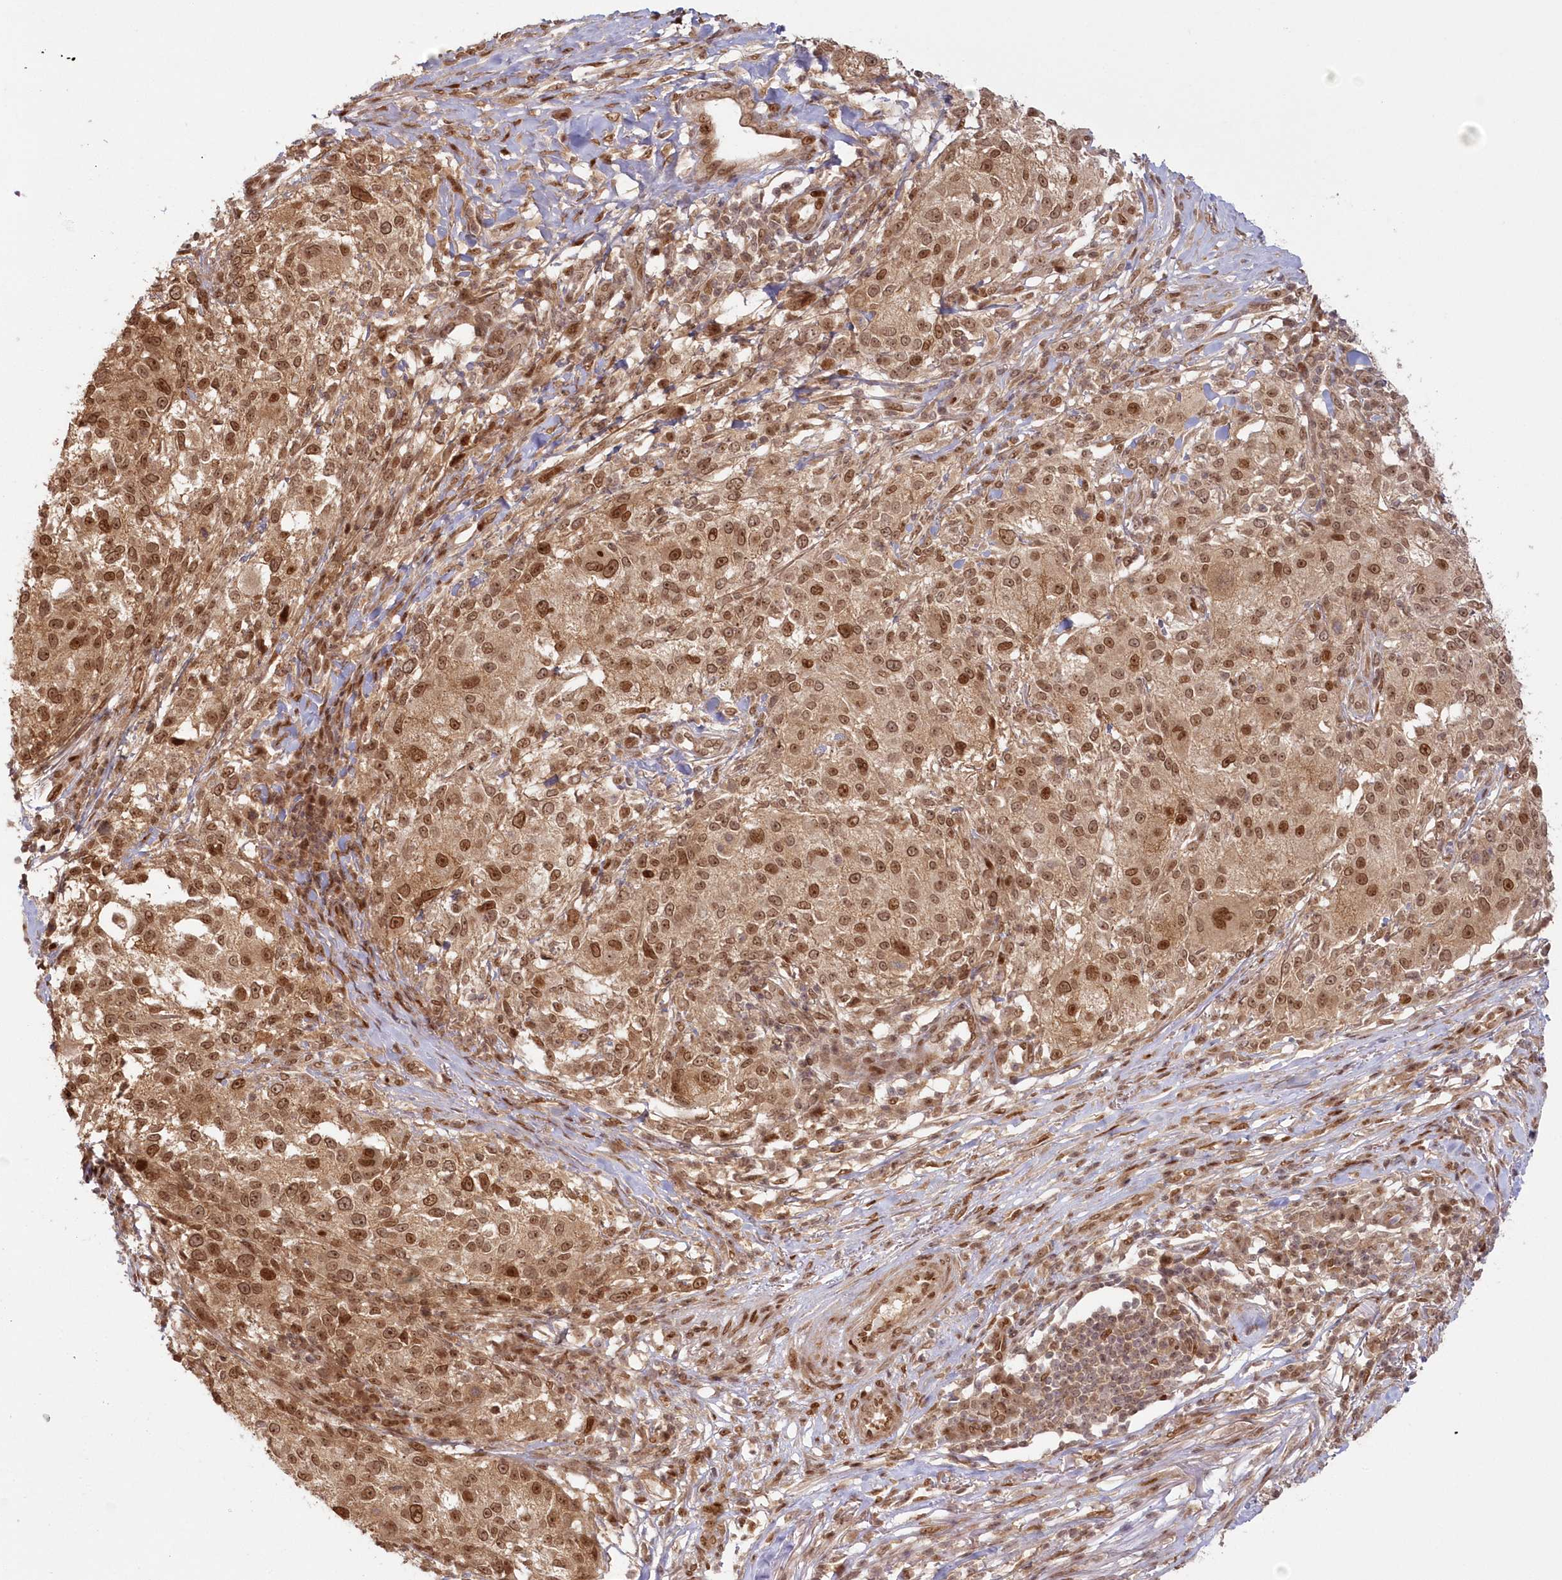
{"staining": {"intensity": "moderate", "quantity": ">75%", "location": "cytoplasmic/membranous,nuclear"}, "tissue": "melanoma", "cell_type": "Tumor cells", "image_type": "cancer", "snomed": [{"axis": "morphology", "description": "Necrosis, NOS"}, {"axis": "morphology", "description": "Malignant melanoma, NOS"}, {"axis": "topography", "description": "Skin"}], "caption": "Human melanoma stained for a protein (brown) displays moderate cytoplasmic/membranous and nuclear positive positivity in approximately >75% of tumor cells.", "gene": "TOGARAM2", "patient": {"sex": "female", "age": 87}}